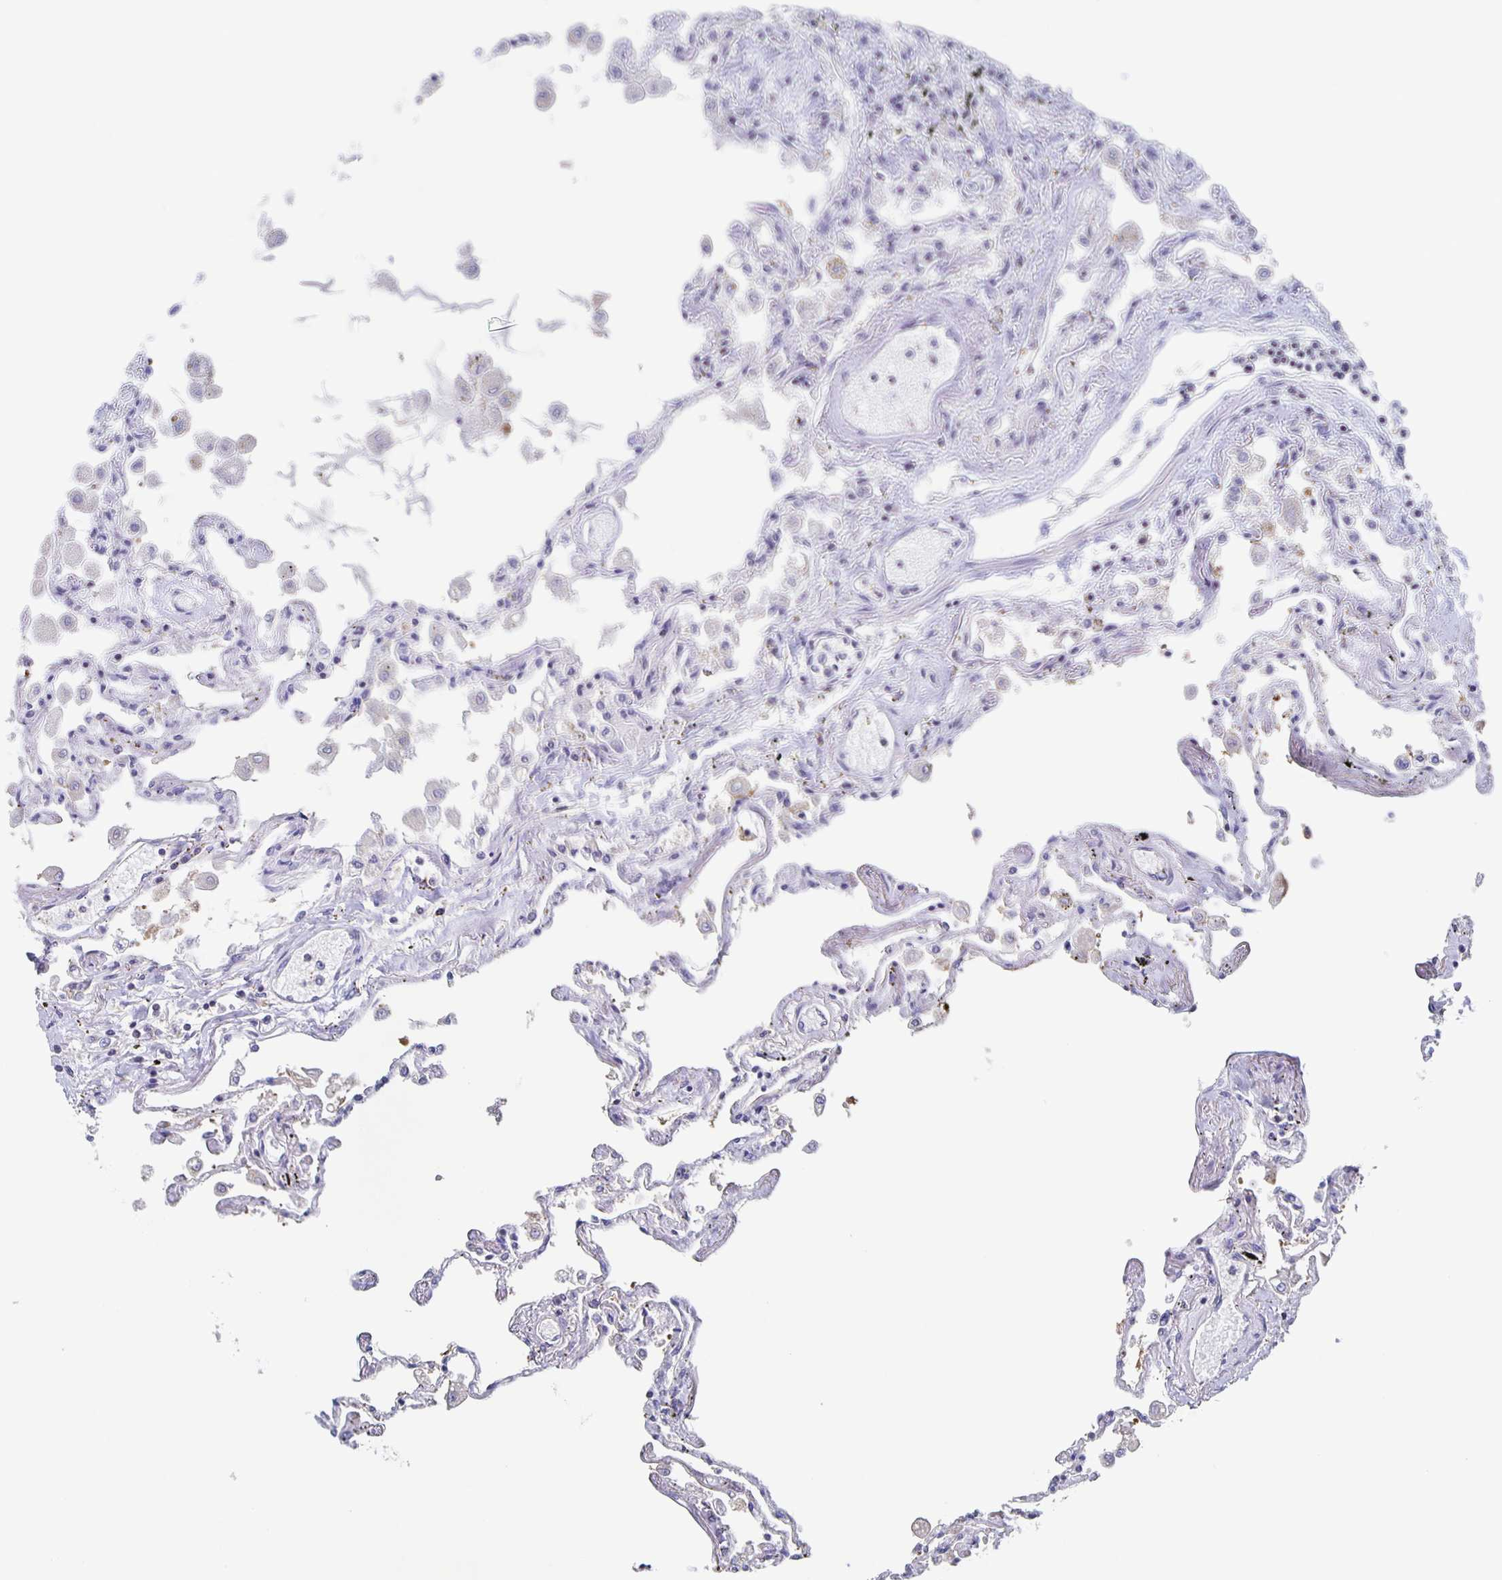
{"staining": {"intensity": "negative", "quantity": "none", "location": "none"}, "tissue": "lung", "cell_type": "Alveolar cells", "image_type": "normal", "snomed": [{"axis": "morphology", "description": "Normal tissue, NOS"}, {"axis": "morphology", "description": "Adenocarcinoma, NOS"}, {"axis": "topography", "description": "Cartilage tissue"}, {"axis": "topography", "description": "Lung"}], "caption": "The image displays no significant expression in alveolar cells of lung. (IHC, brightfield microscopy, high magnification).", "gene": "FGA", "patient": {"sex": "female", "age": 67}}